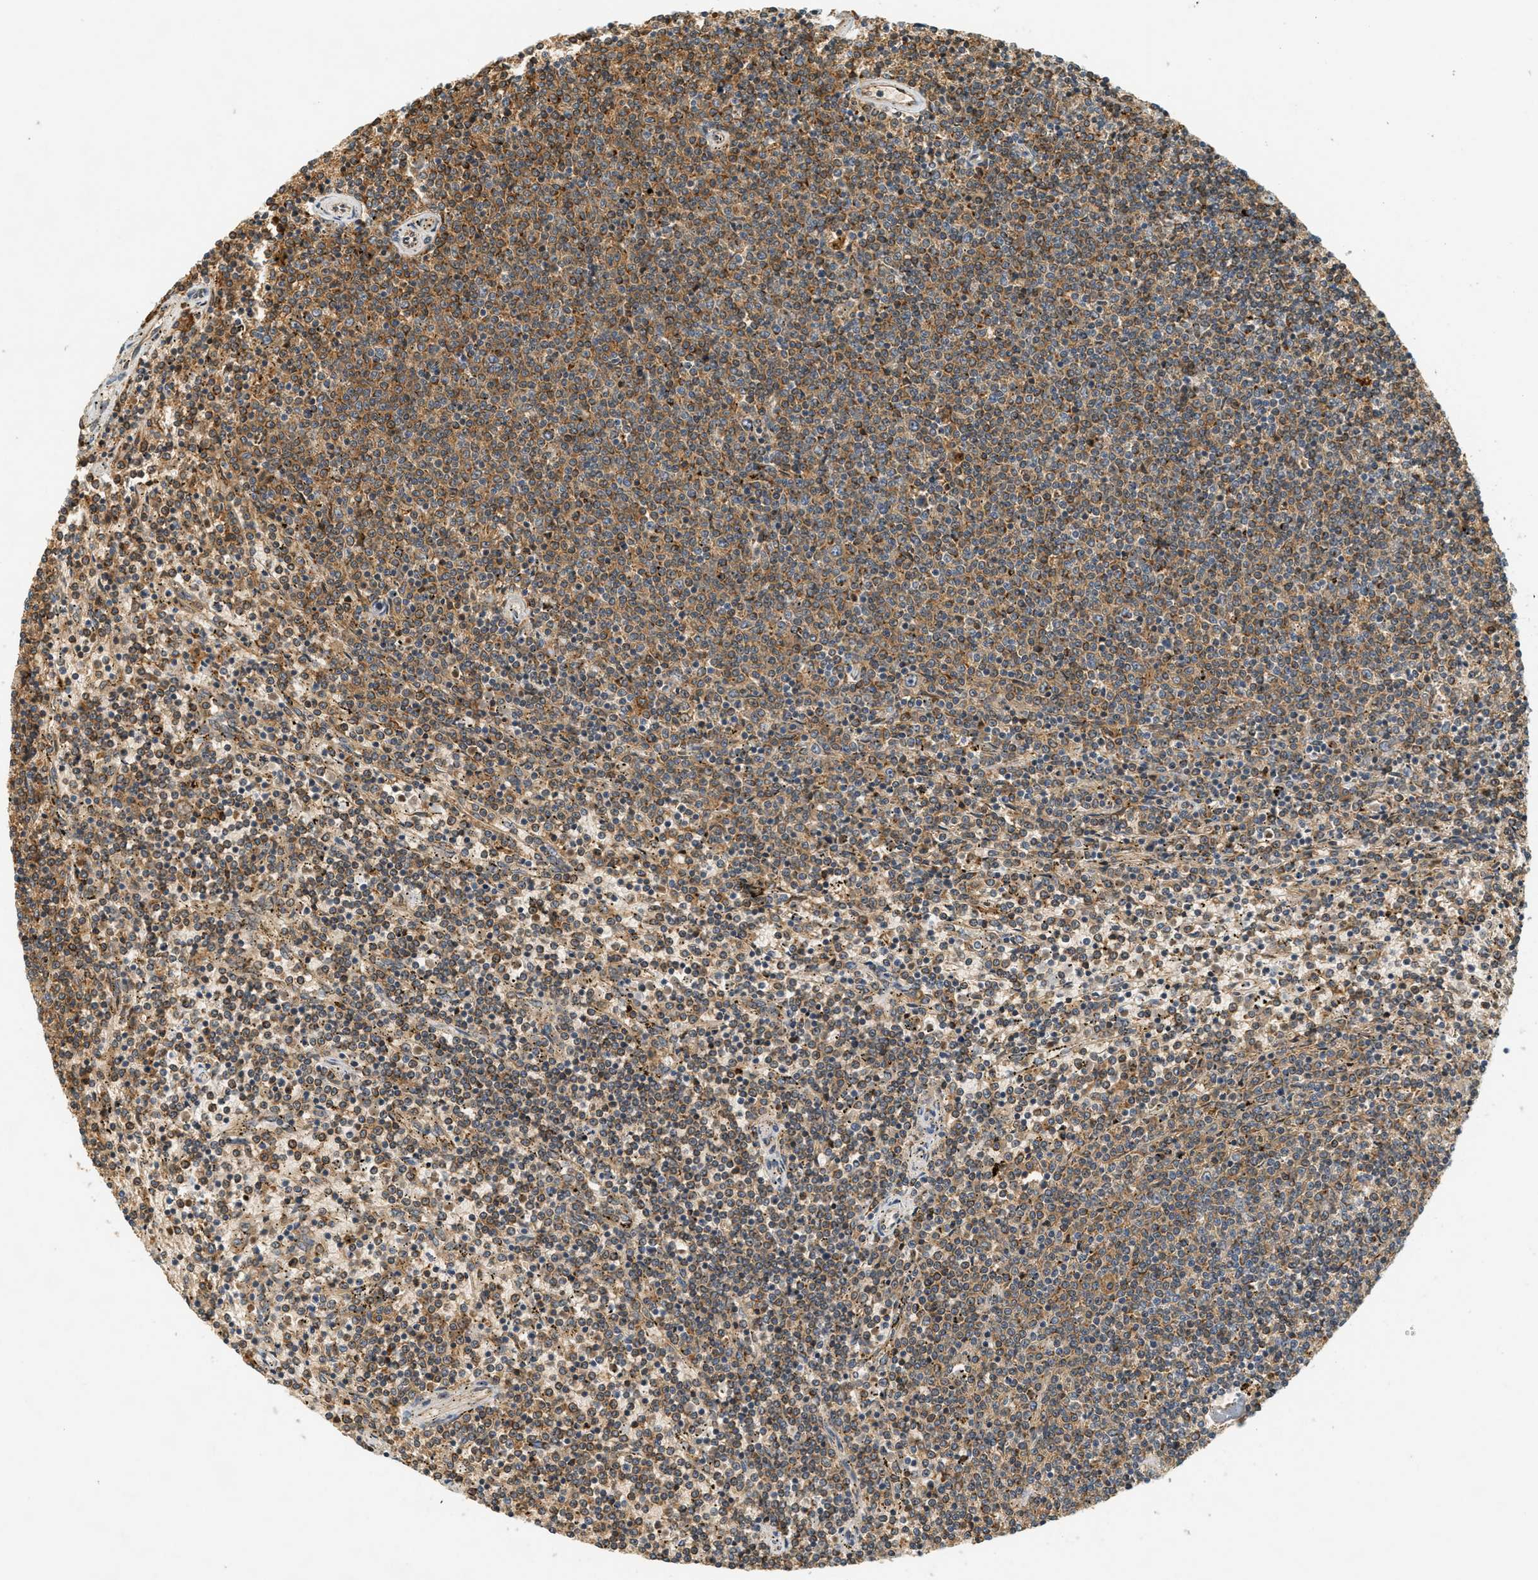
{"staining": {"intensity": "moderate", "quantity": "25%-75%", "location": "cytoplasmic/membranous"}, "tissue": "lymphoma", "cell_type": "Tumor cells", "image_type": "cancer", "snomed": [{"axis": "morphology", "description": "Malignant lymphoma, non-Hodgkin's type, Low grade"}, {"axis": "topography", "description": "Spleen"}], "caption": "Immunohistochemical staining of human lymphoma displays moderate cytoplasmic/membranous protein staining in approximately 25%-75% of tumor cells.", "gene": "PDK1", "patient": {"sex": "female", "age": 50}}